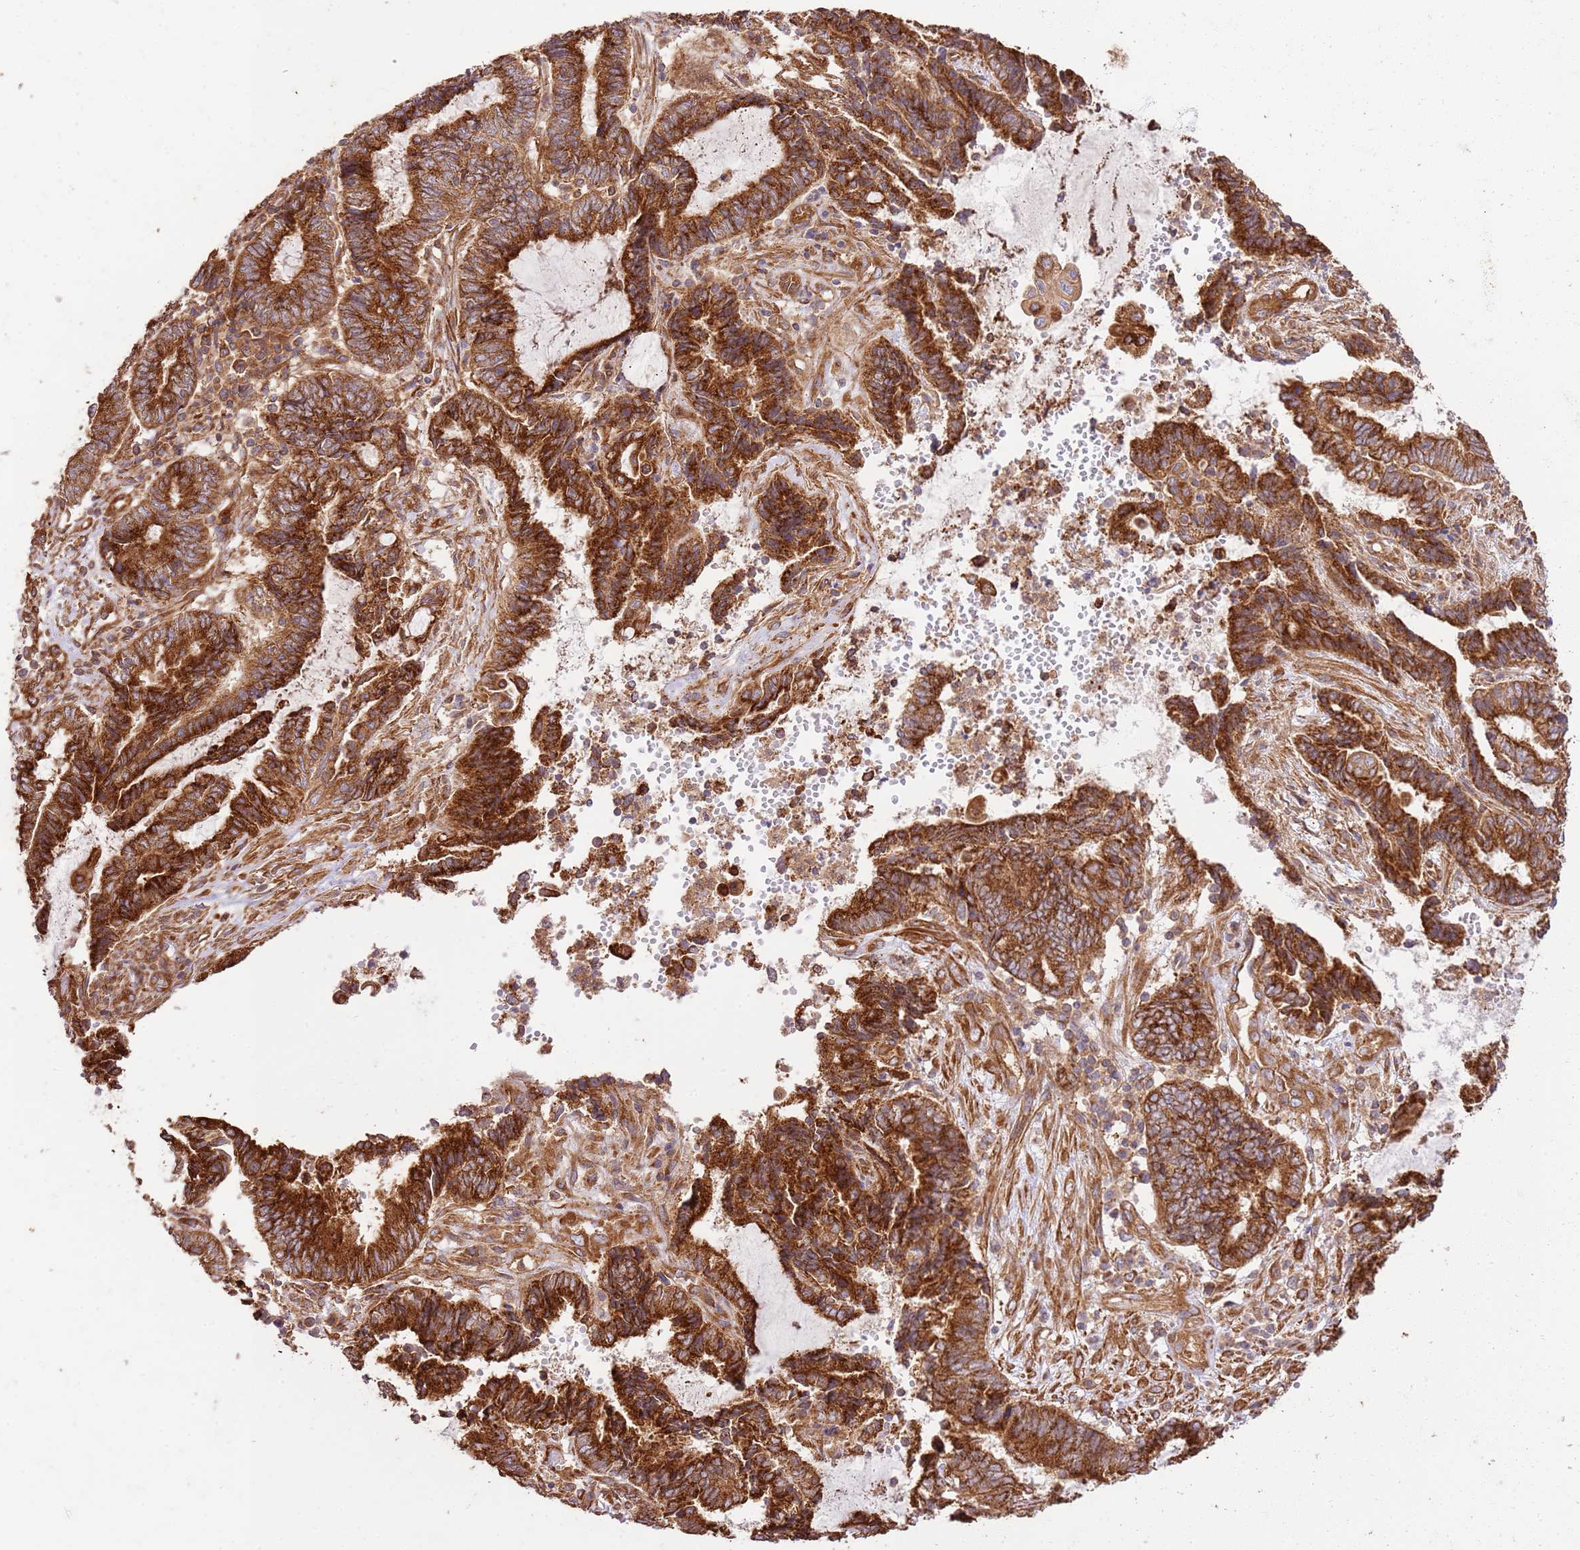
{"staining": {"intensity": "strong", "quantity": ">75%", "location": "cytoplasmic/membranous"}, "tissue": "endometrial cancer", "cell_type": "Tumor cells", "image_type": "cancer", "snomed": [{"axis": "morphology", "description": "Adenocarcinoma, NOS"}, {"axis": "topography", "description": "Uterus"}, {"axis": "topography", "description": "Endometrium"}], "caption": "Protein expression analysis of human endometrial cancer reveals strong cytoplasmic/membranous positivity in approximately >75% of tumor cells. (Brightfield microscopy of DAB IHC at high magnification).", "gene": "ZBTB39", "patient": {"sex": "female", "age": 70}}